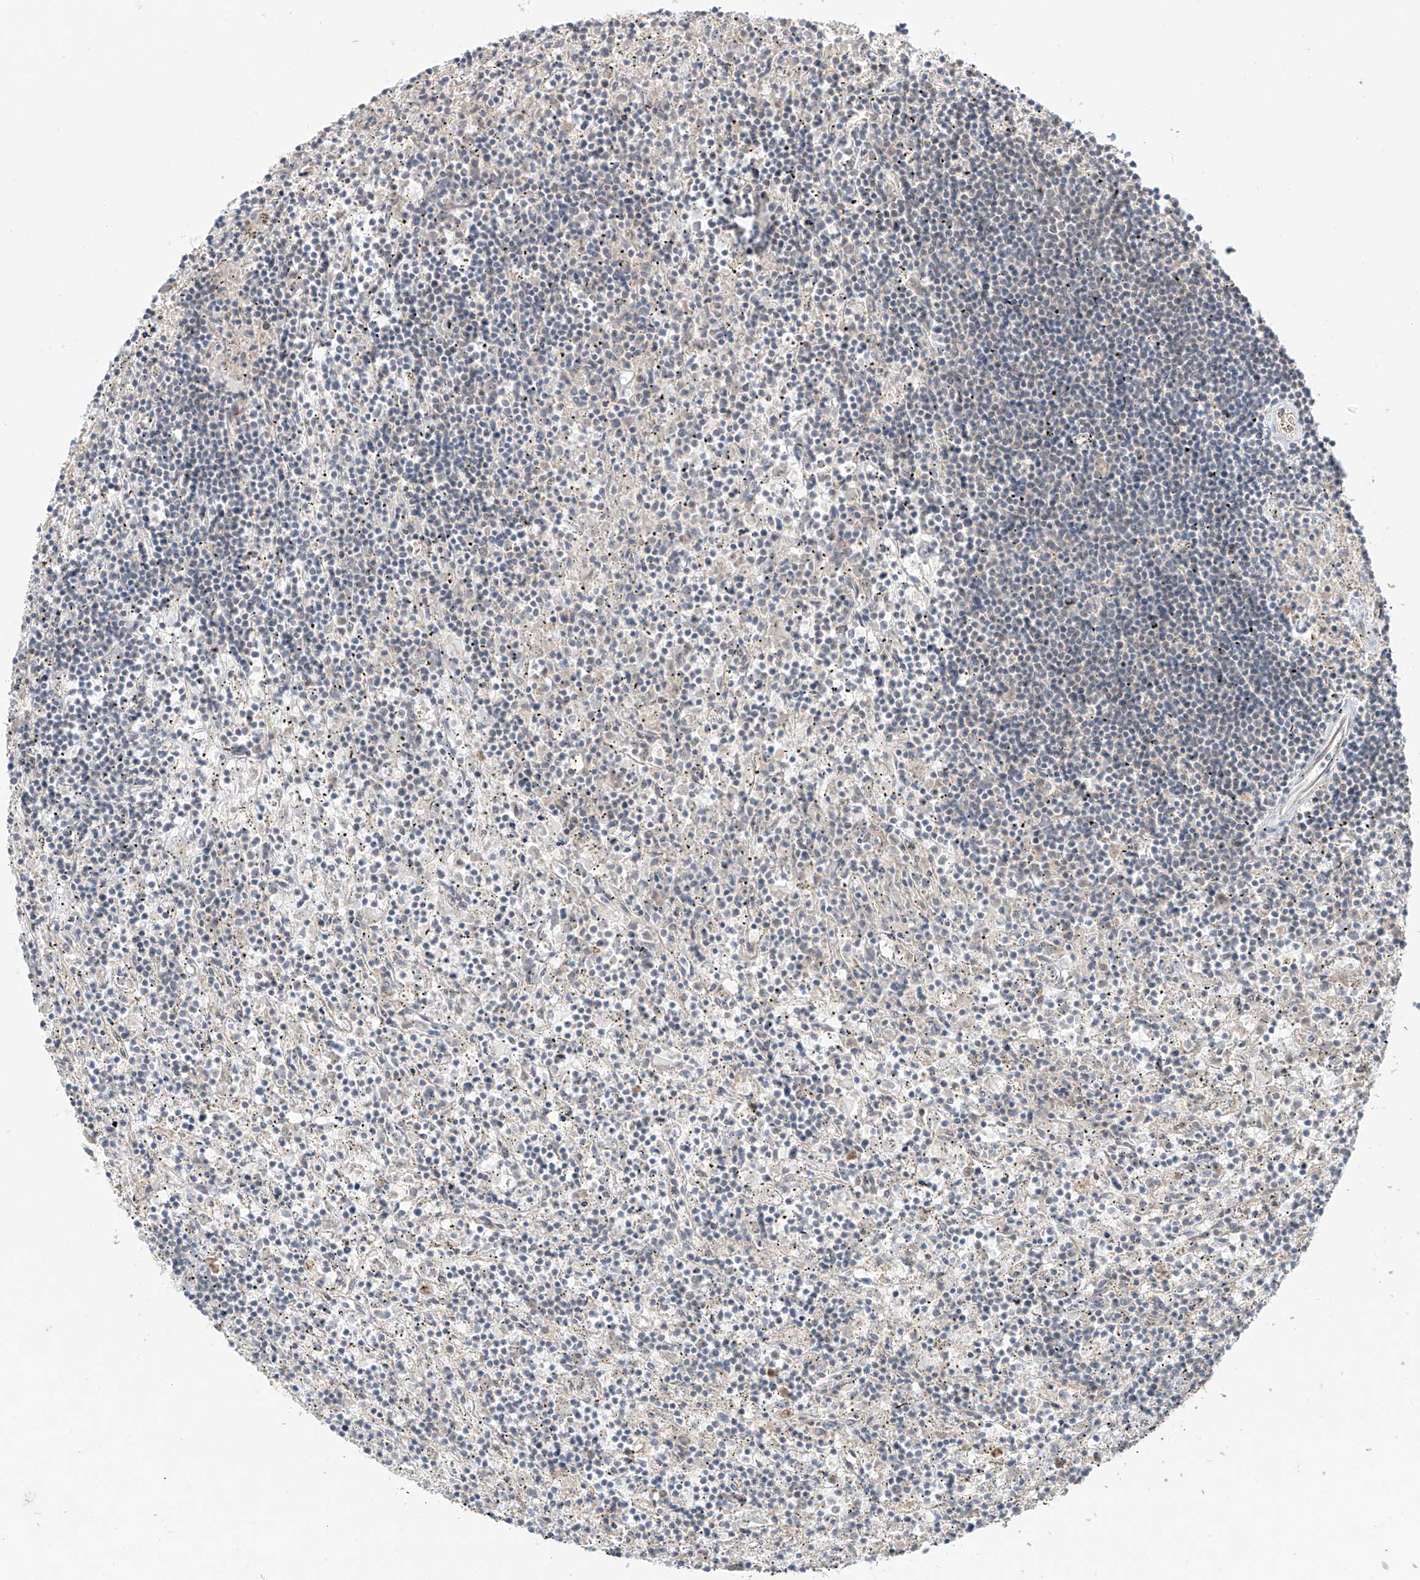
{"staining": {"intensity": "negative", "quantity": "none", "location": "none"}, "tissue": "lymphoma", "cell_type": "Tumor cells", "image_type": "cancer", "snomed": [{"axis": "morphology", "description": "Malignant lymphoma, non-Hodgkin's type, Low grade"}, {"axis": "topography", "description": "Spleen"}], "caption": "IHC image of neoplastic tissue: human low-grade malignant lymphoma, non-Hodgkin's type stained with DAB reveals no significant protein positivity in tumor cells.", "gene": "MTUS2", "patient": {"sex": "male", "age": 76}}